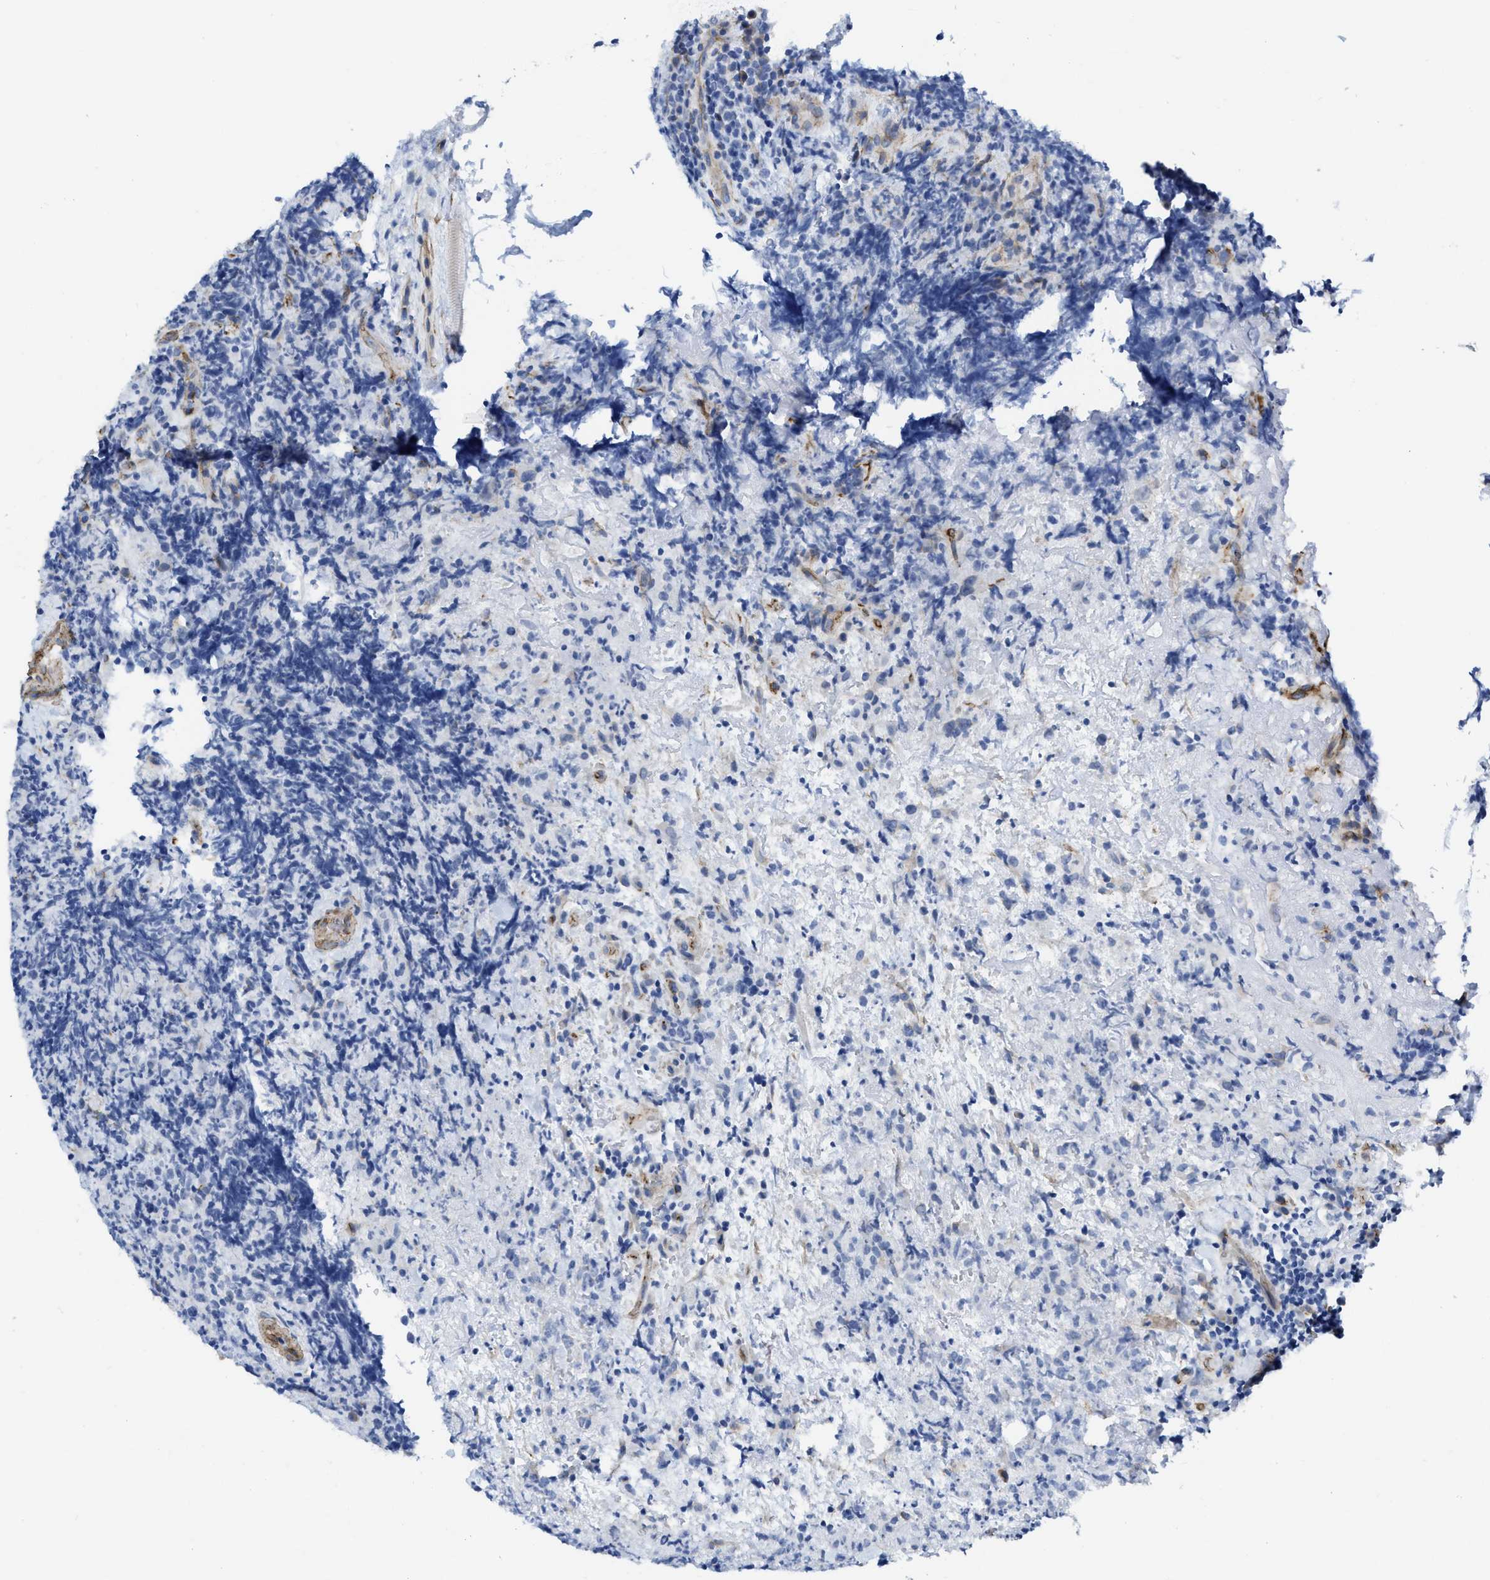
{"staining": {"intensity": "negative", "quantity": "none", "location": "none"}, "tissue": "lymphoma", "cell_type": "Tumor cells", "image_type": "cancer", "snomed": [{"axis": "morphology", "description": "Malignant lymphoma, non-Hodgkin's type, High grade"}, {"axis": "topography", "description": "Tonsil"}], "caption": "Human high-grade malignant lymphoma, non-Hodgkin's type stained for a protein using immunohistochemistry exhibits no positivity in tumor cells.", "gene": "TUB", "patient": {"sex": "female", "age": 36}}